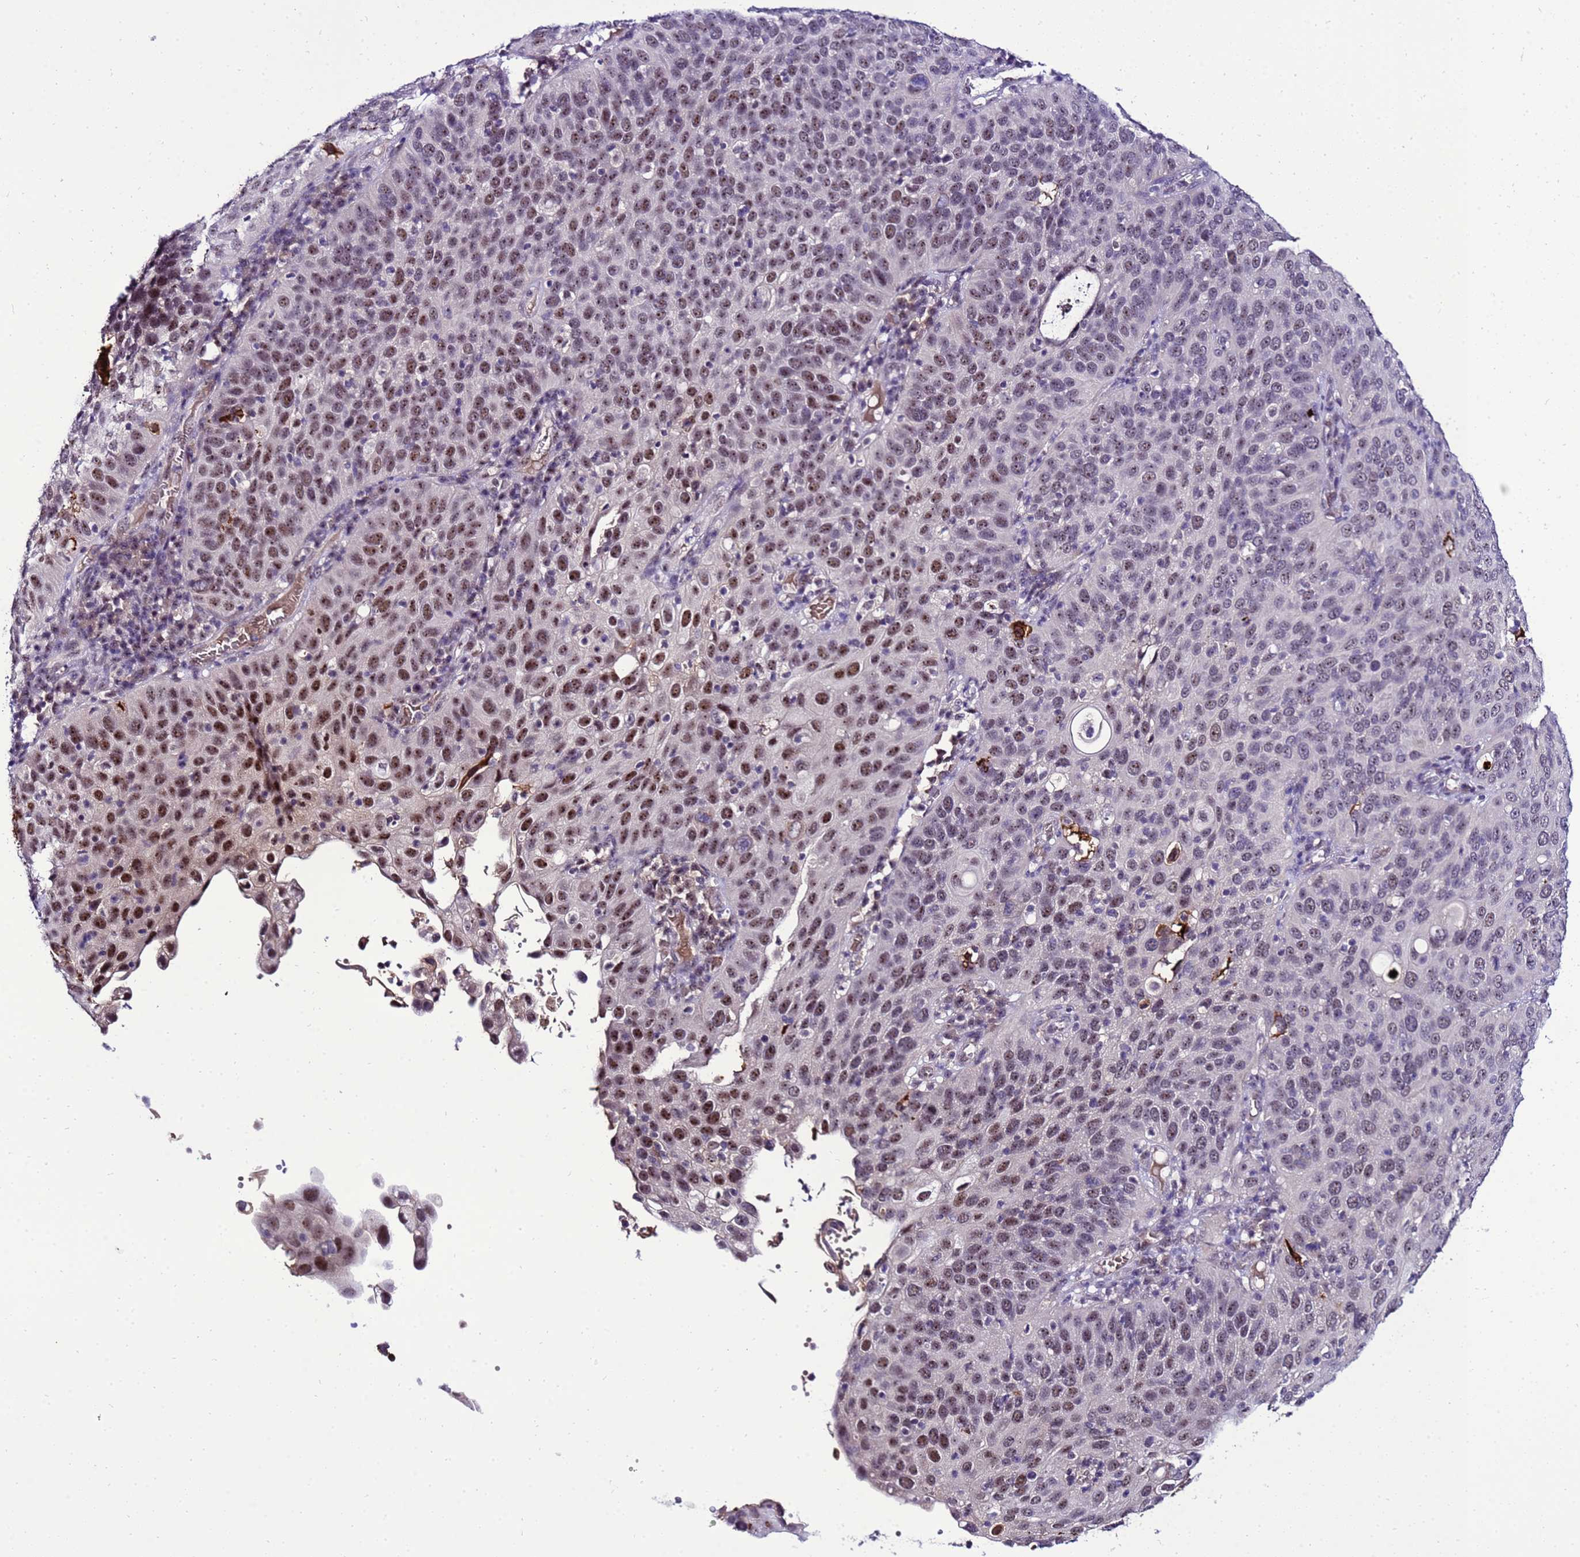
{"staining": {"intensity": "moderate", "quantity": ">75%", "location": "nuclear"}, "tissue": "cervical cancer", "cell_type": "Tumor cells", "image_type": "cancer", "snomed": [{"axis": "morphology", "description": "Squamous cell carcinoma, NOS"}, {"axis": "topography", "description": "Cervix"}], "caption": "This is an image of immunohistochemistry staining of squamous cell carcinoma (cervical), which shows moderate staining in the nuclear of tumor cells.", "gene": "C19orf47", "patient": {"sex": "female", "age": 36}}